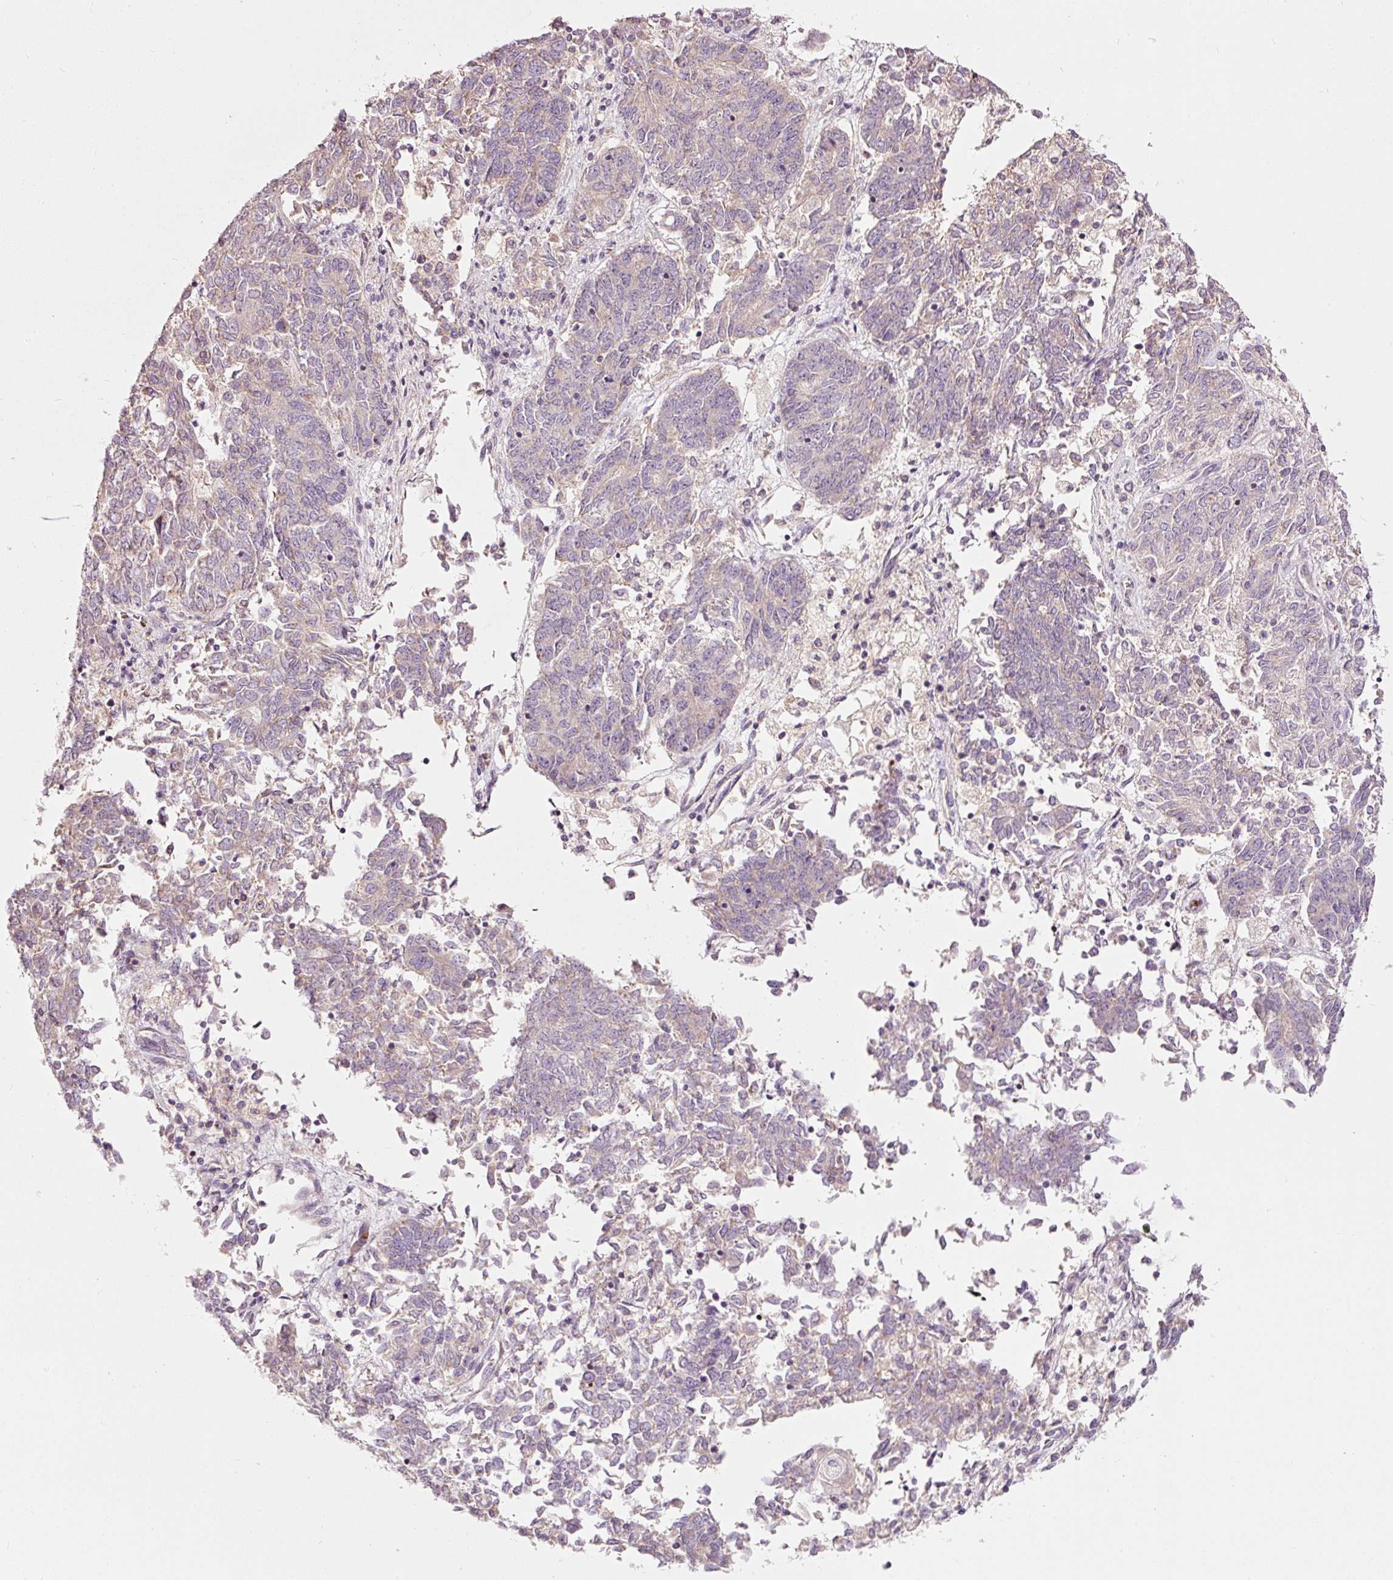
{"staining": {"intensity": "weak", "quantity": "<25%", "location": "cytoplasmic/membranous"}, "tissue": "endometrial cancer", "cell_type": "Tumor cells", "image_type": "cancer", "snomed": [{"axis": "morphology", "description": "Adenocarcinoma, NOS"}, {"axis": "topography", "description": "Endometrium"}], "caption": "Micrograph shows no protein expression in tumor cells of endometrial cancer tissue. Nuclei are stained in blue.", "gene": "LDHAL6B", "patient": {"sex": "female", "age": 80}}